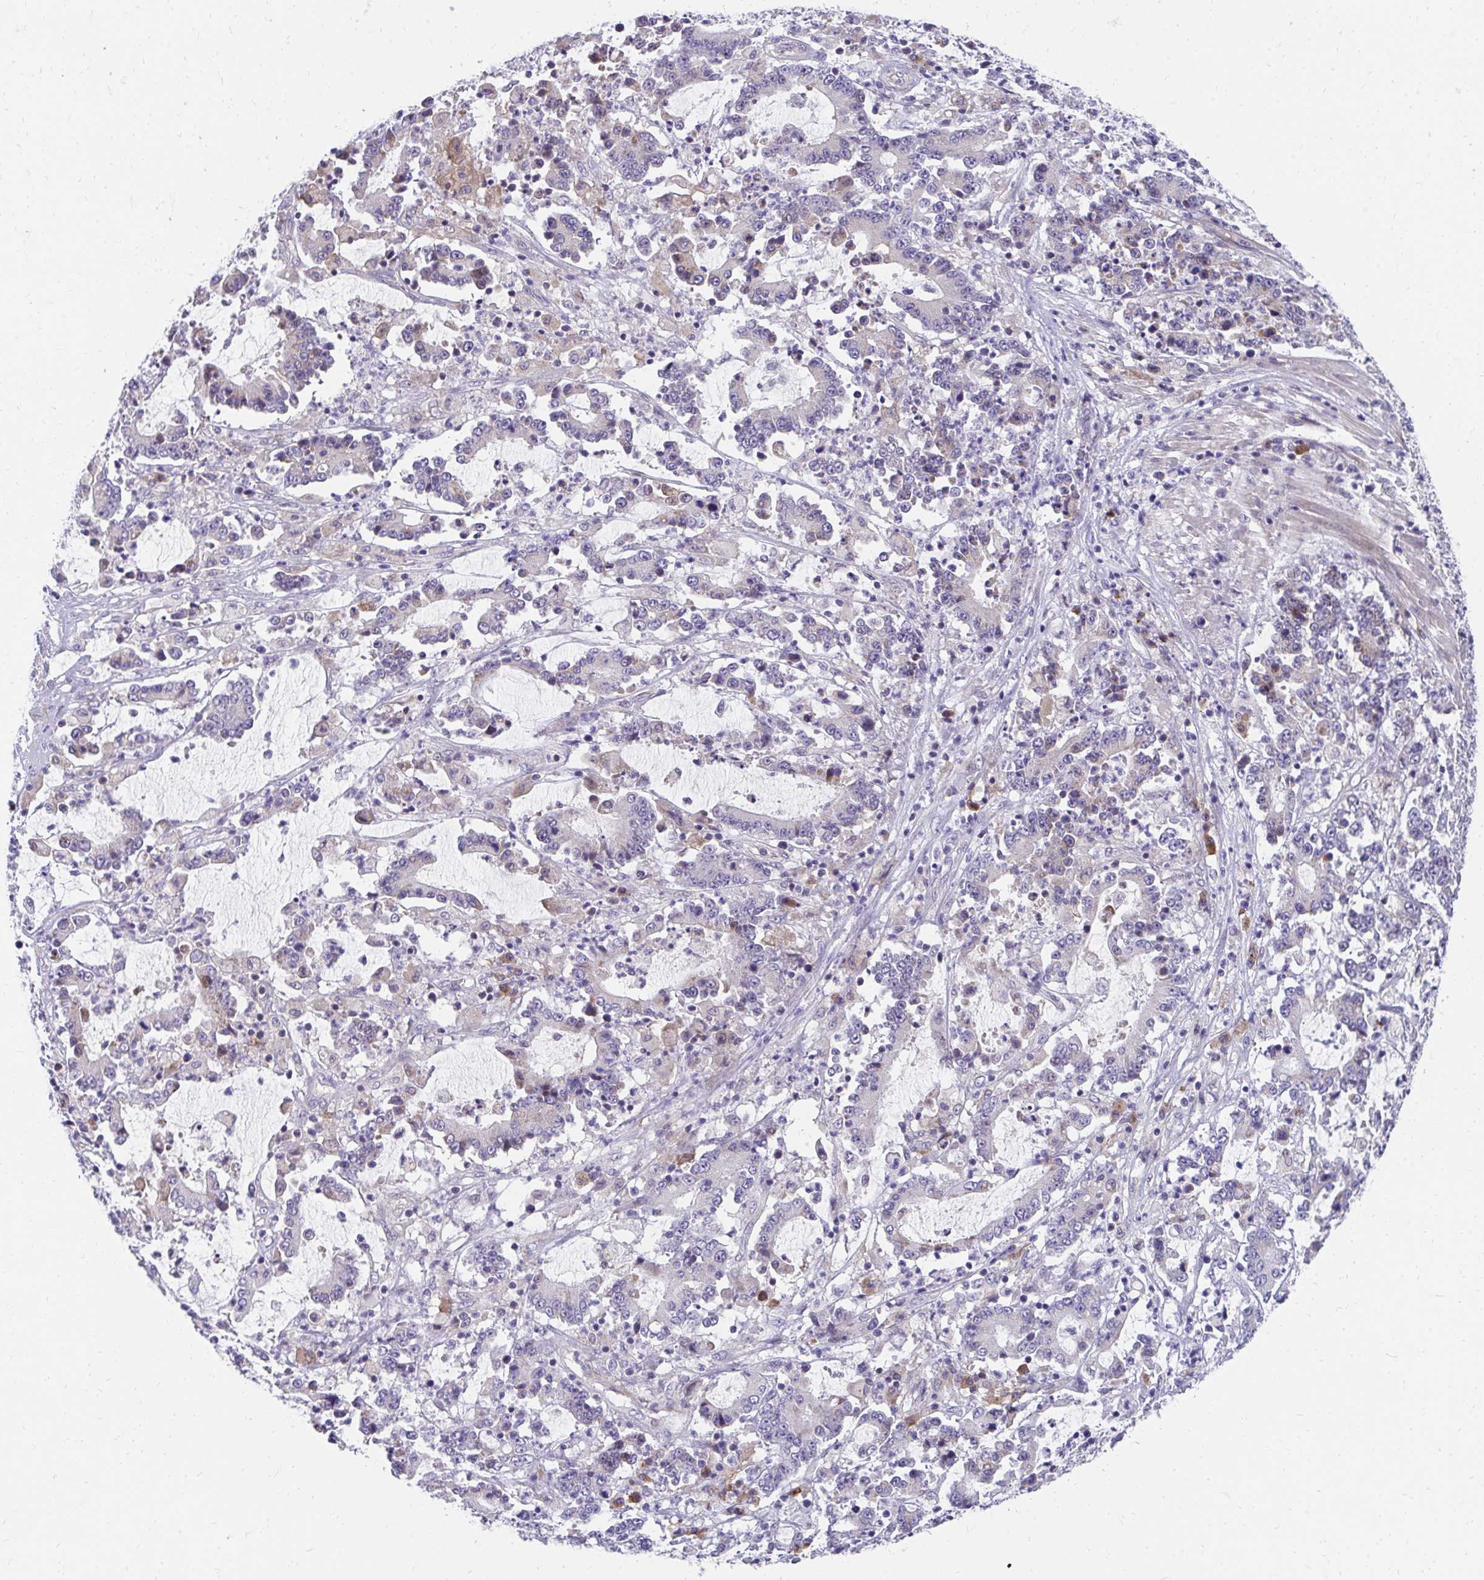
{"staining": {"intensity": "negative", "quantity": "none", "location": "none"}, "tissue": "stomach cancer", "cell_type": "Tumor cells", "image_type": "cancer", "snomed": [{"axis": "morphology", "description": "Adenocarcinoma, NOS"}, {"axis": "topography", "description": "Stomach, upper"}], "caption": "The immunohistochemistry image has no significant positivity in tumor cells of adenocarcinoma (stomach) tissue. Brightfield microscopy of IHC stained with DAB (brown) and hematoxylin (blue), captured at high magnification.", "gene": "SLAMF7", "patient": {"sex": "male", "age": 68}}